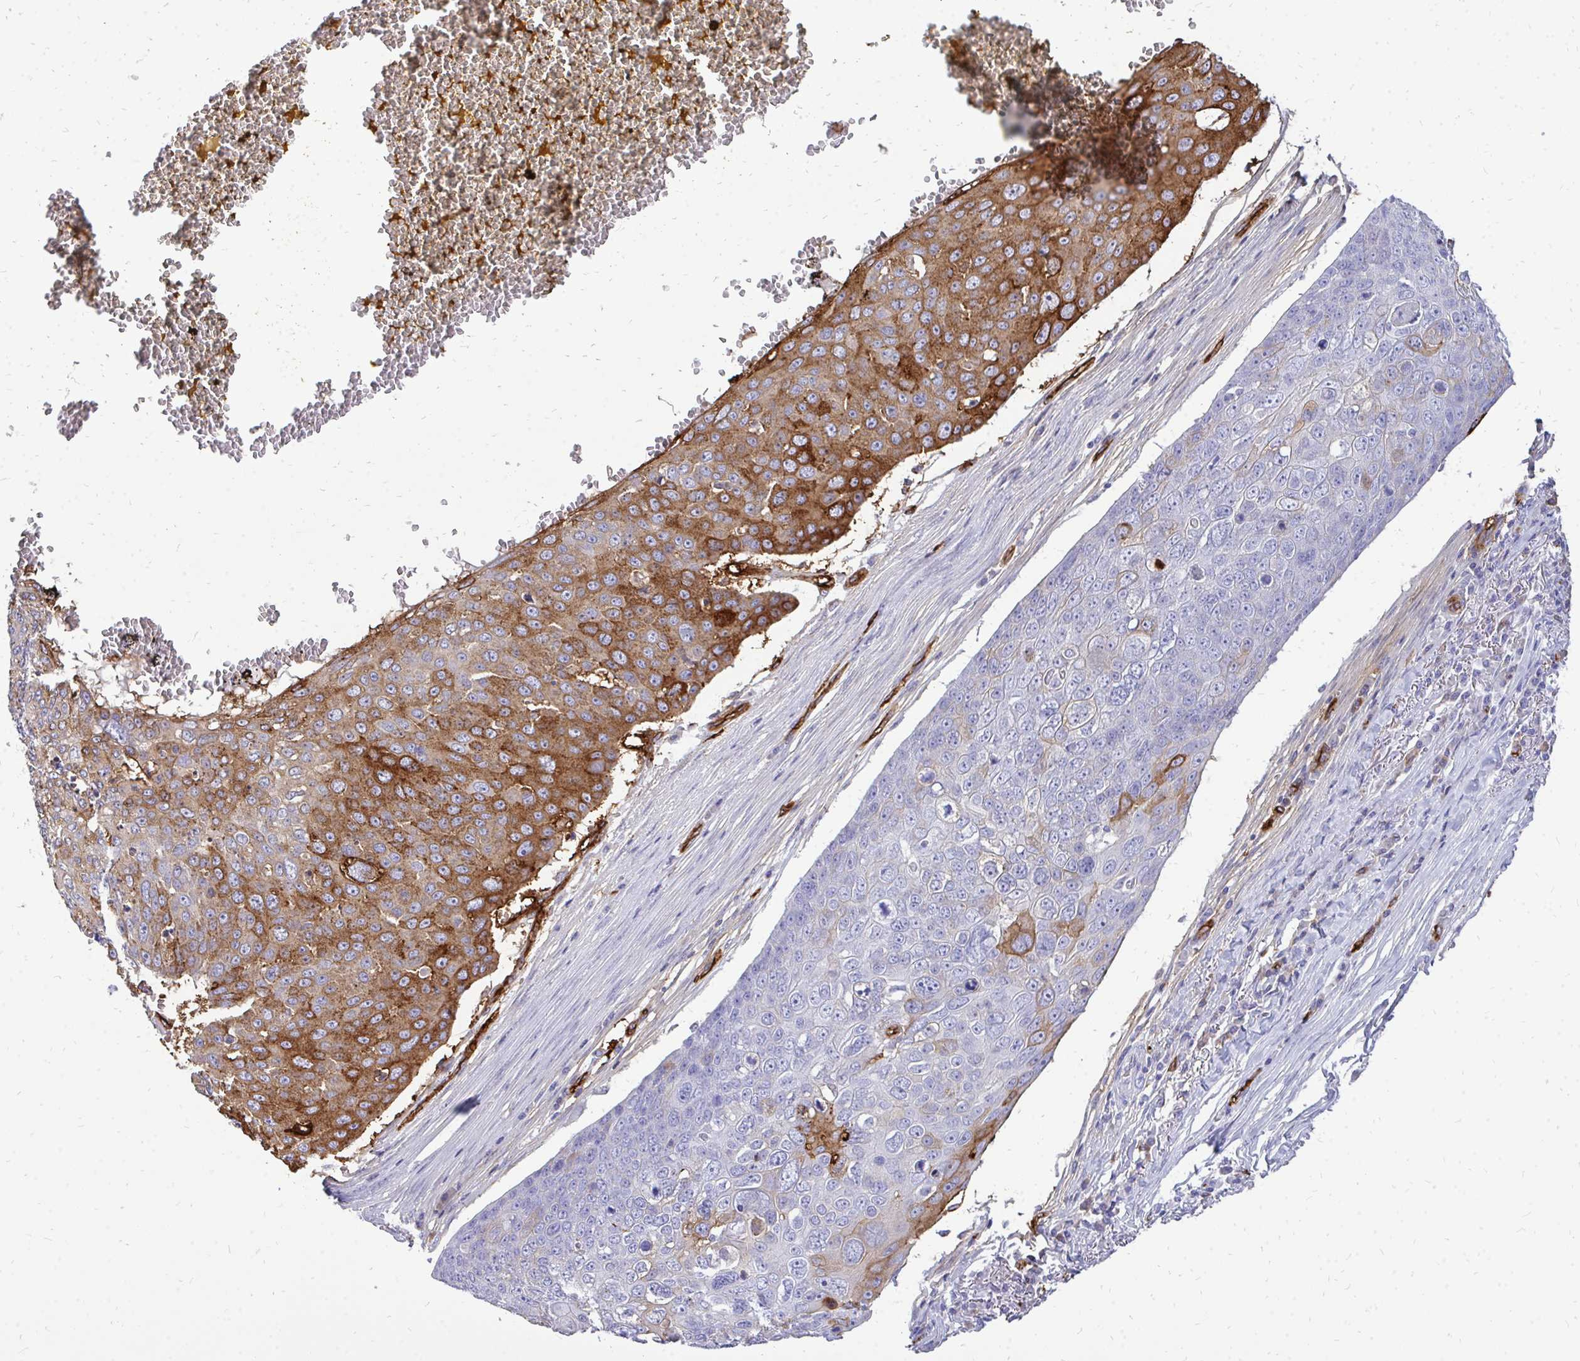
{"staining": {"intensity": "moderate", "quantity": "25%-75%", "location": "cytoplasmic/membranous"}, "tissue": "skin cancer", "cell_type": "Tumor cells", "image_type": "cancer", "snomed": [{"axis": "morphology", "description": "Squamous cell carcinoma, NOS"}, {"axis": "topography", "description": "Skin"}], "caption": "Brown immunohistochemical staining in human skin cancer (squamous cell carcinoma) displays moderate cytoplasmic/membranous expression in about 25%-75% of tumor cells.", "gene": "MARCKSL1", "patient": {"sex": "male", "age": 71}}